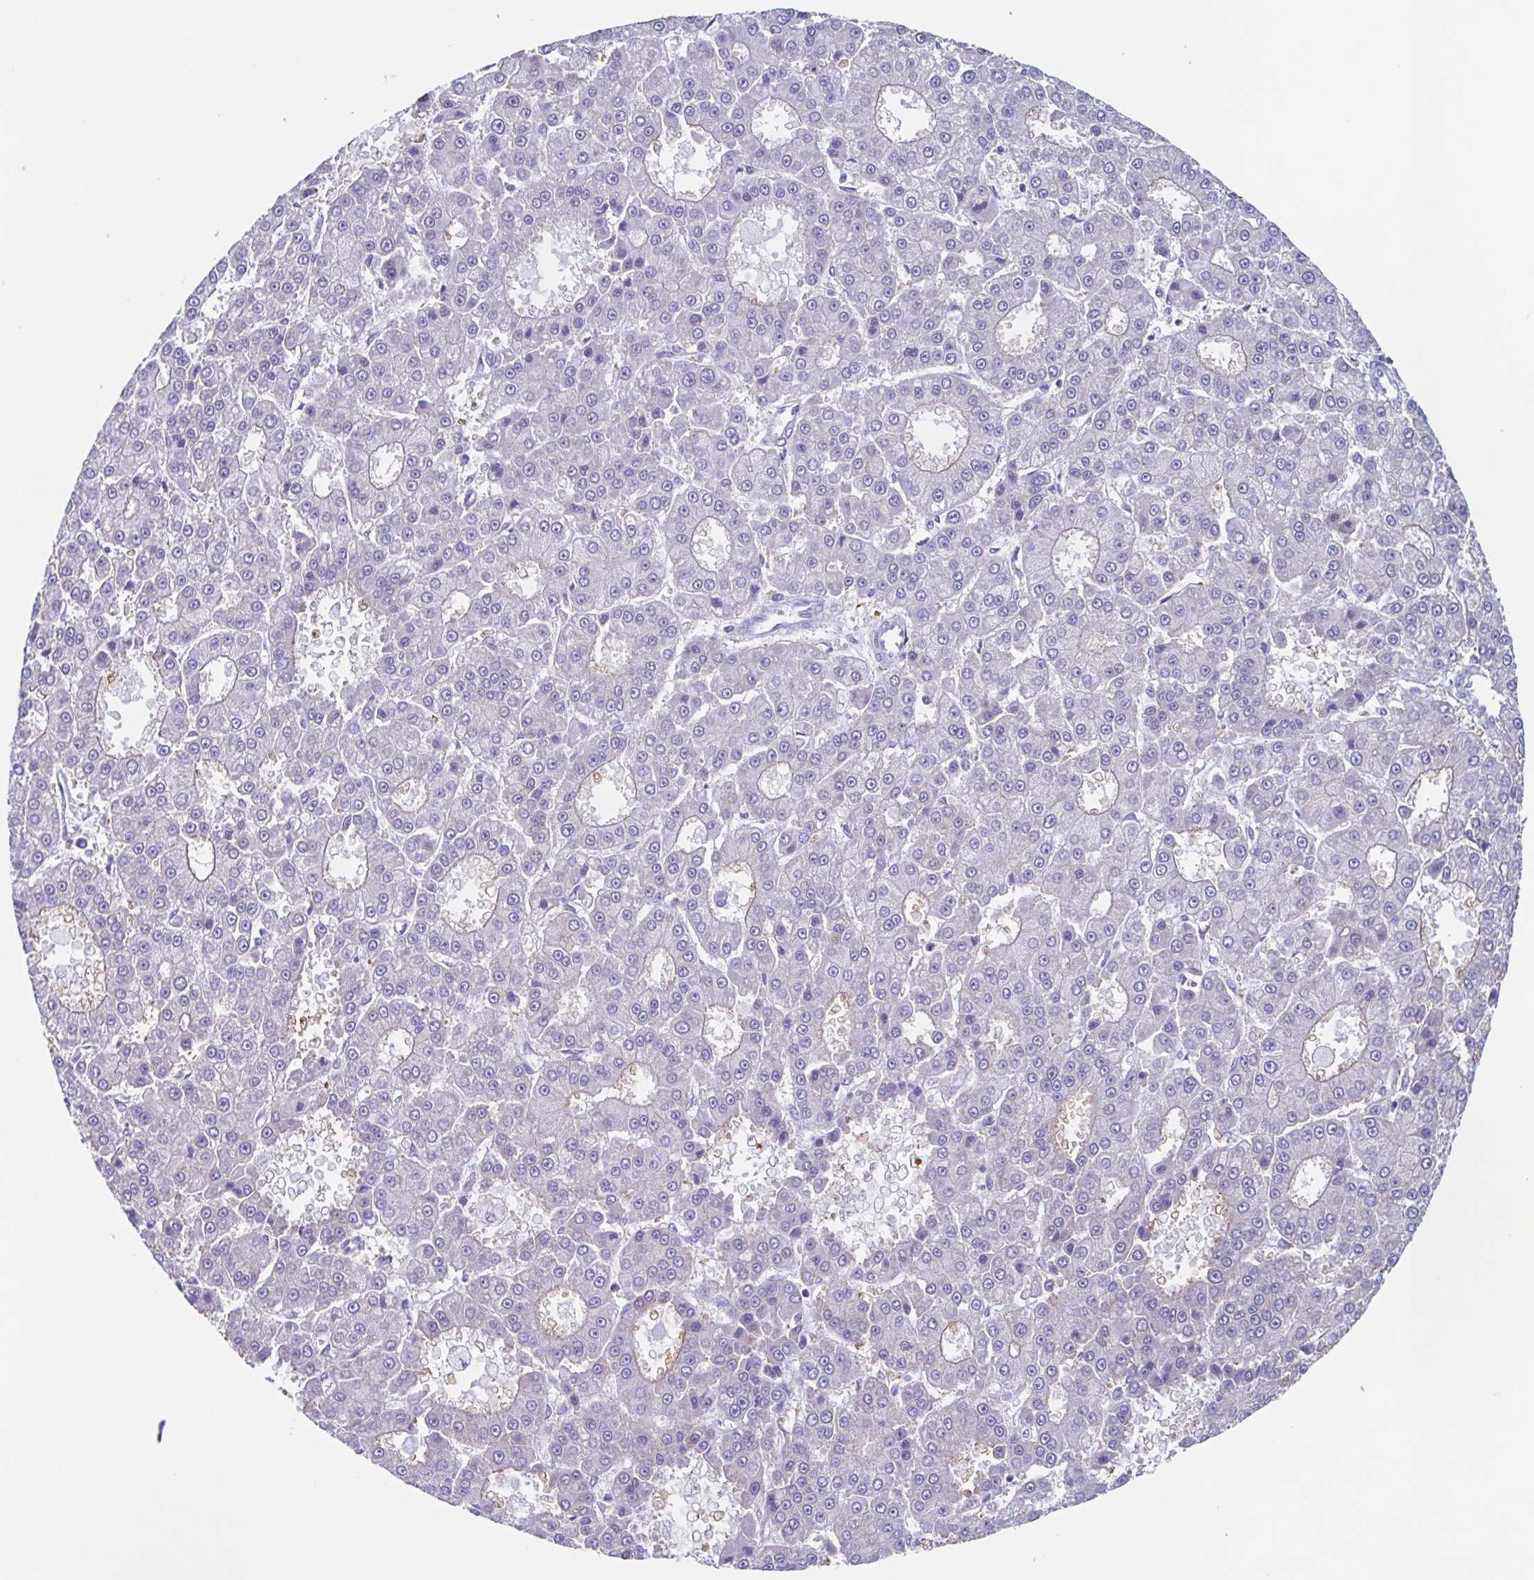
{"staining": {"intensity": "negative", "quantity": "none", "location": "none"}, "tissue": "liver cancer", "cell_type": "Tumor cells", "image_type": "cancer", "snomed": [{"axis": "morphology", "description": "Carcinoma, Hepatocellular, NOS"}, {"axis": "topography", "description": "Liver"}], "caption": "Tumor cells are negative for brown protein staining in liver cancer (hepatocellular carcinoma).", "gene": "TPD52", "patient": {"sex": "male", "age": 70}}